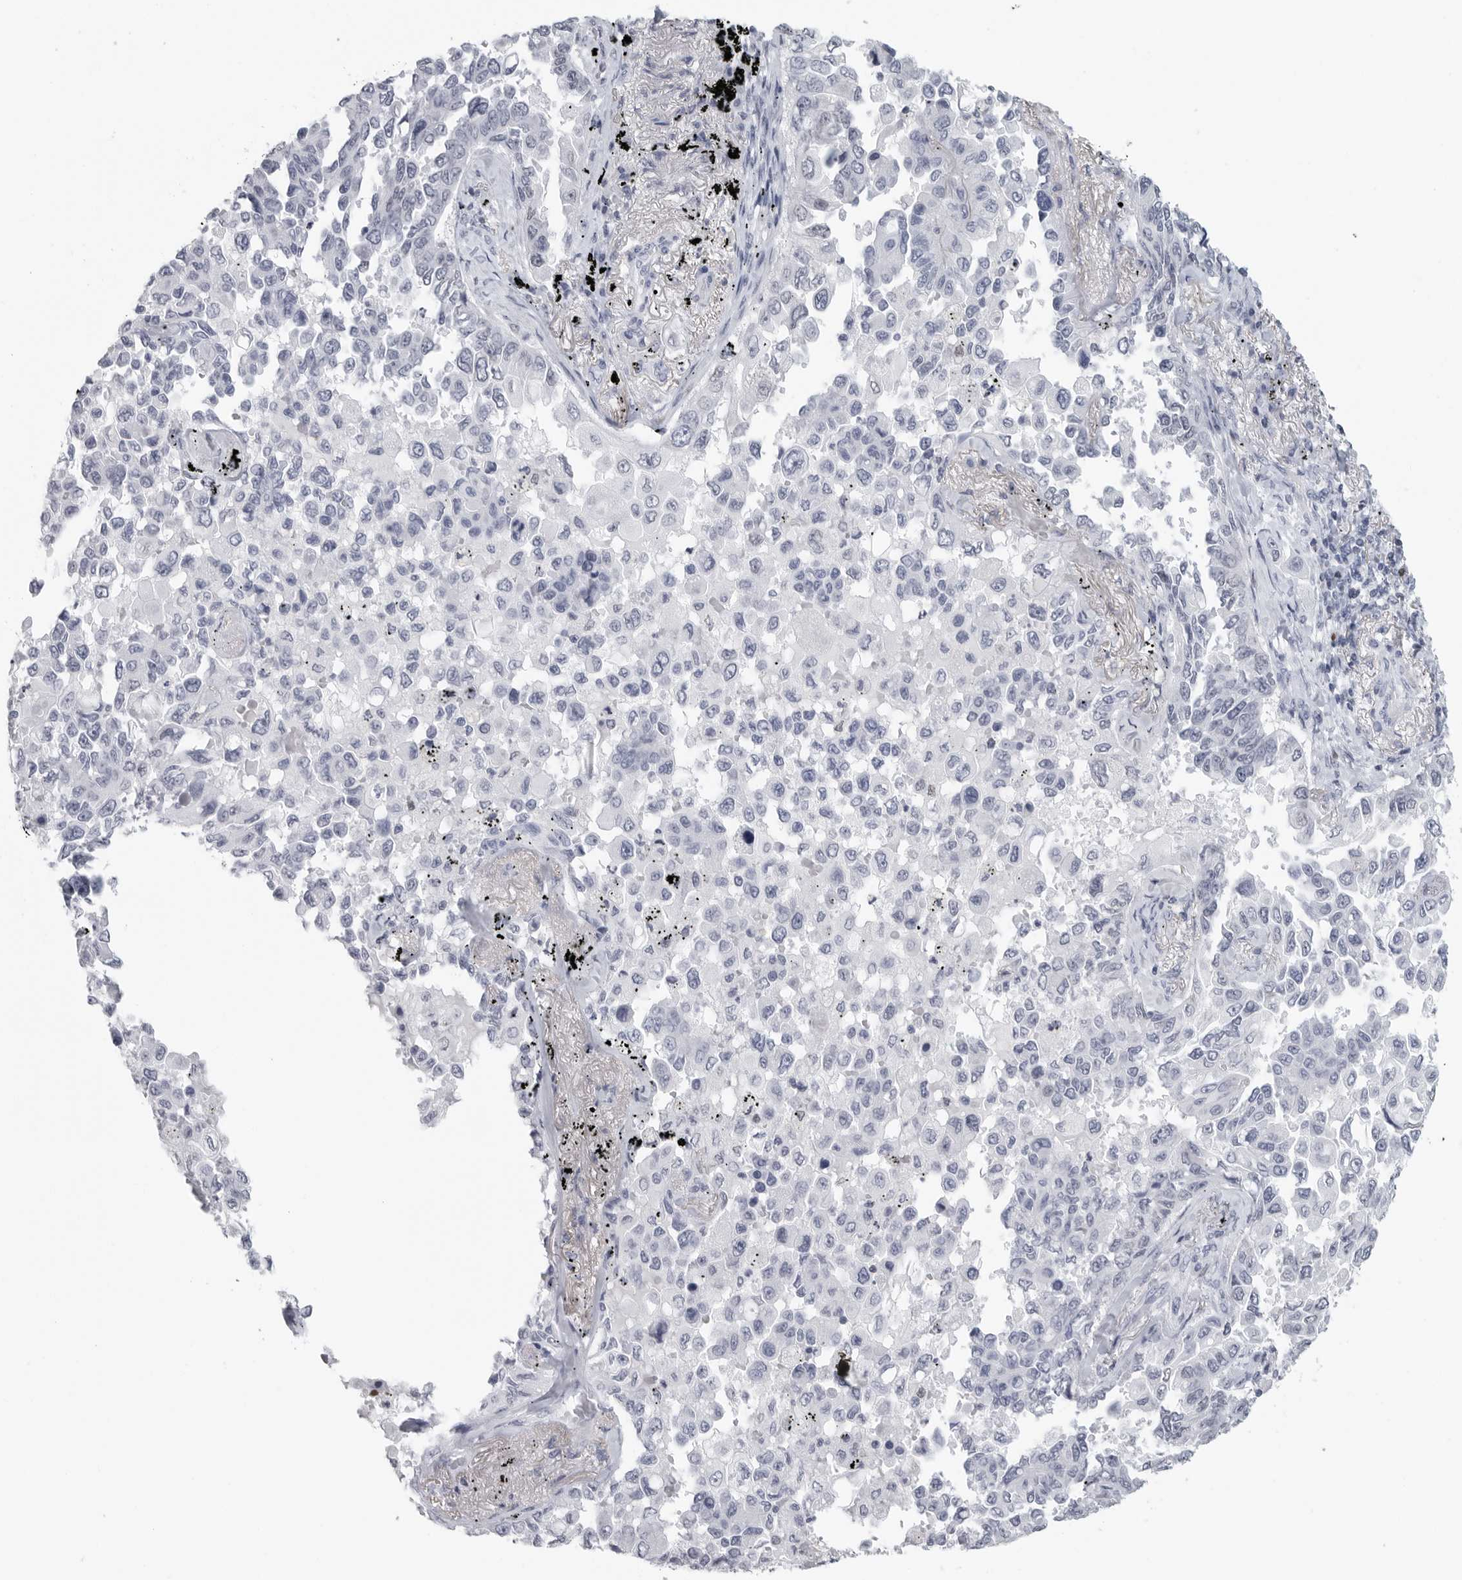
{"staining": {"intensity": "negative", "quantity": "none", "location": "none"}, "tissue": "lung cancer", "cell_type": "Tumor cells", "image_type": "cancer", "snomed": [{"axis": "morphology", "description": "Adenocarcinoma, NOS"}, {"axis": "topography", "description": "Lung"}], "caption": "Lung adenocarcinoma was stained to show a protein in brown. There is no significant positivity in tumor cells.", "gene": "SATB2", "patient": {"sex": "female", "age": 67}}